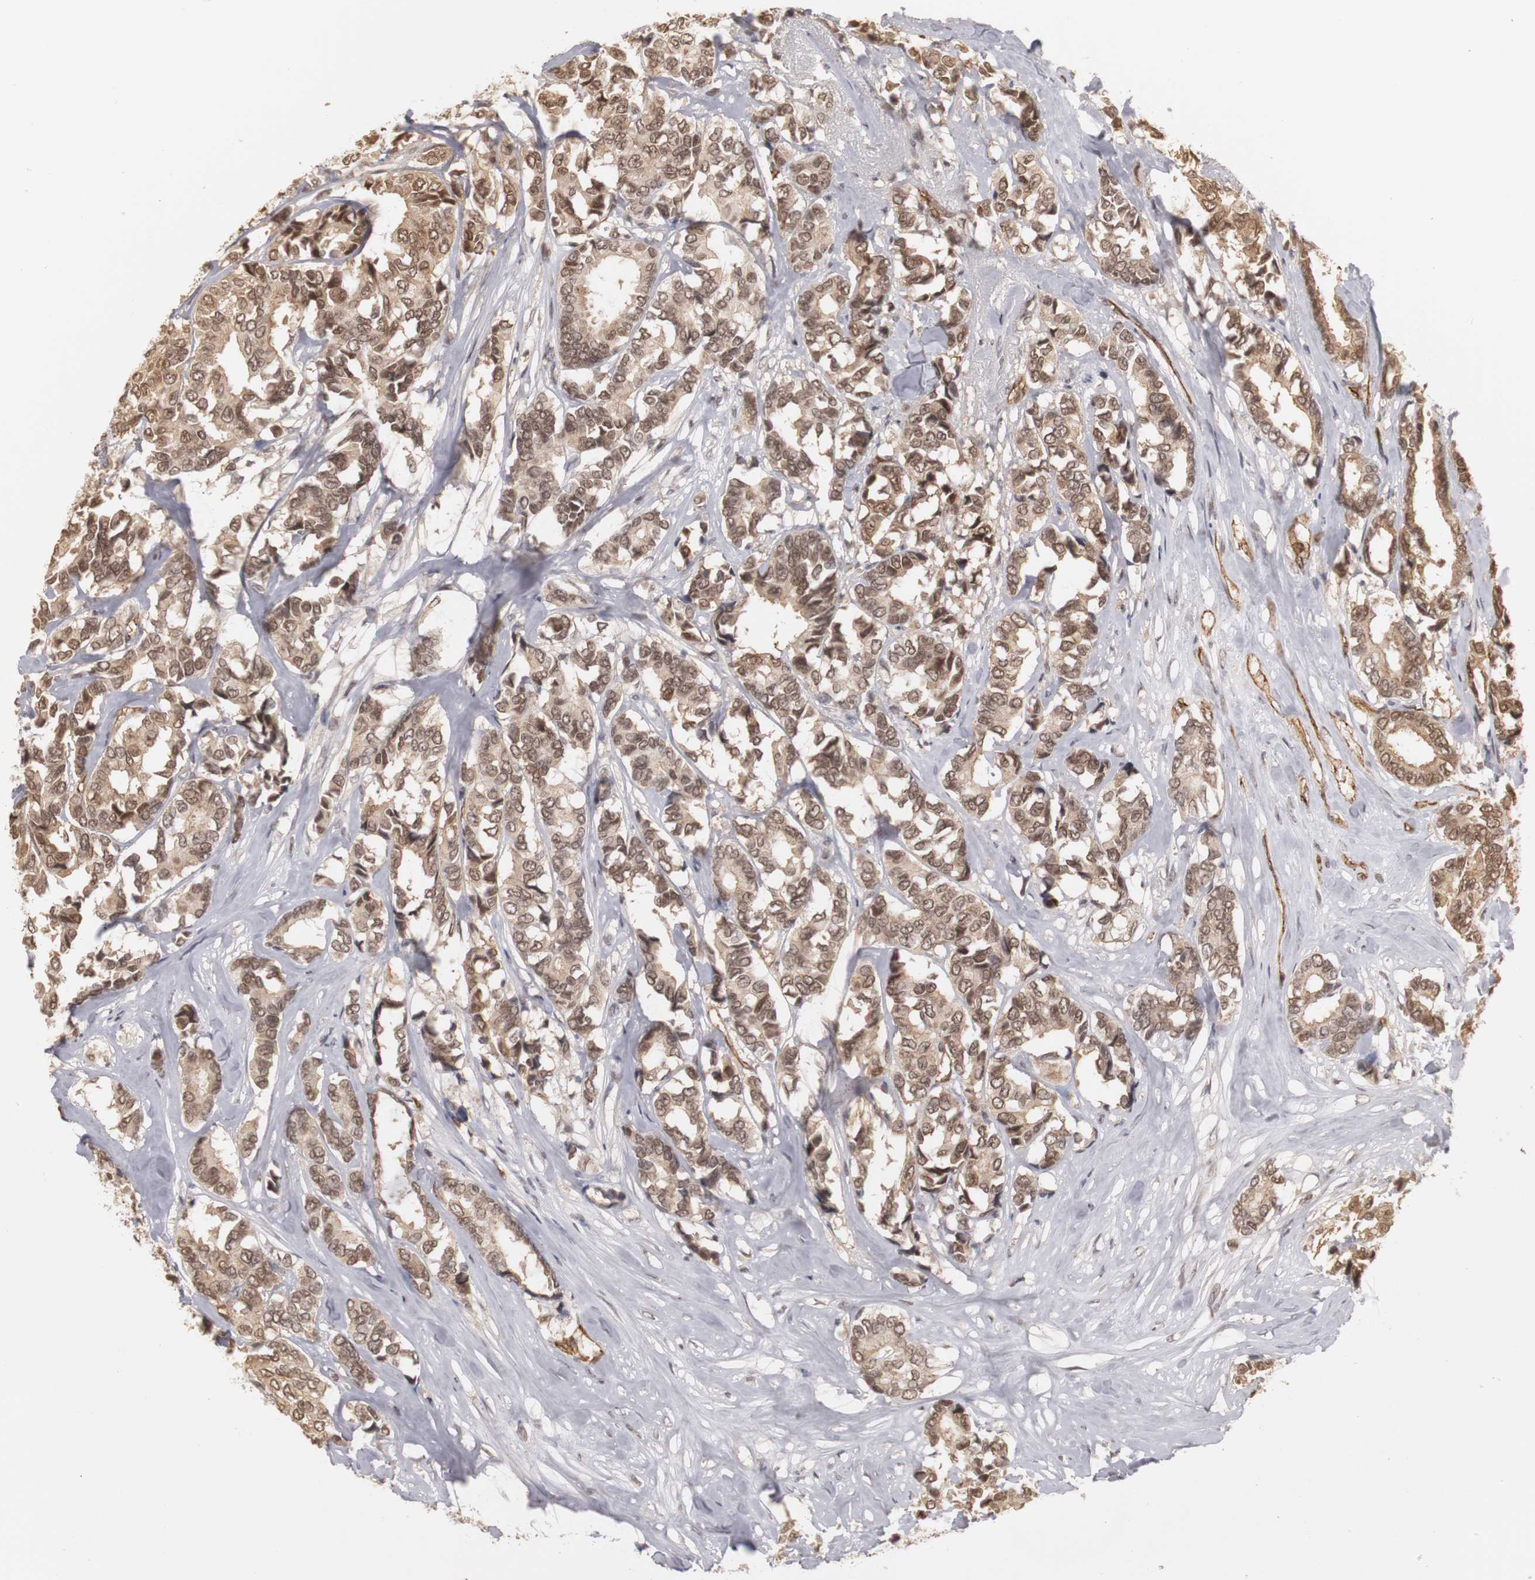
{"staining": {"intensity": "moderate", "quantity": ">75%", "location": "cytoplasmic/membranous,nuclear"}, "tissue": "breast cancer", "cell_type": "Tumor cells", "image_type": "cancer", "snomed": [{"axis": "morphology", "description": "Duct carcinoma"}, {"axis": "topography", "description": "Breast"}], "caption": "Immunohistochemical staining of breast cancer demonstrates medium levels of moderate cytoplasmic/membranous and nuclear positivity in about >75% of tumor cells. (IHC, brightfield microscopy, high magnification).", "gene": "PLEKHA1", "patient": {"sex": "female", "age": 87}}